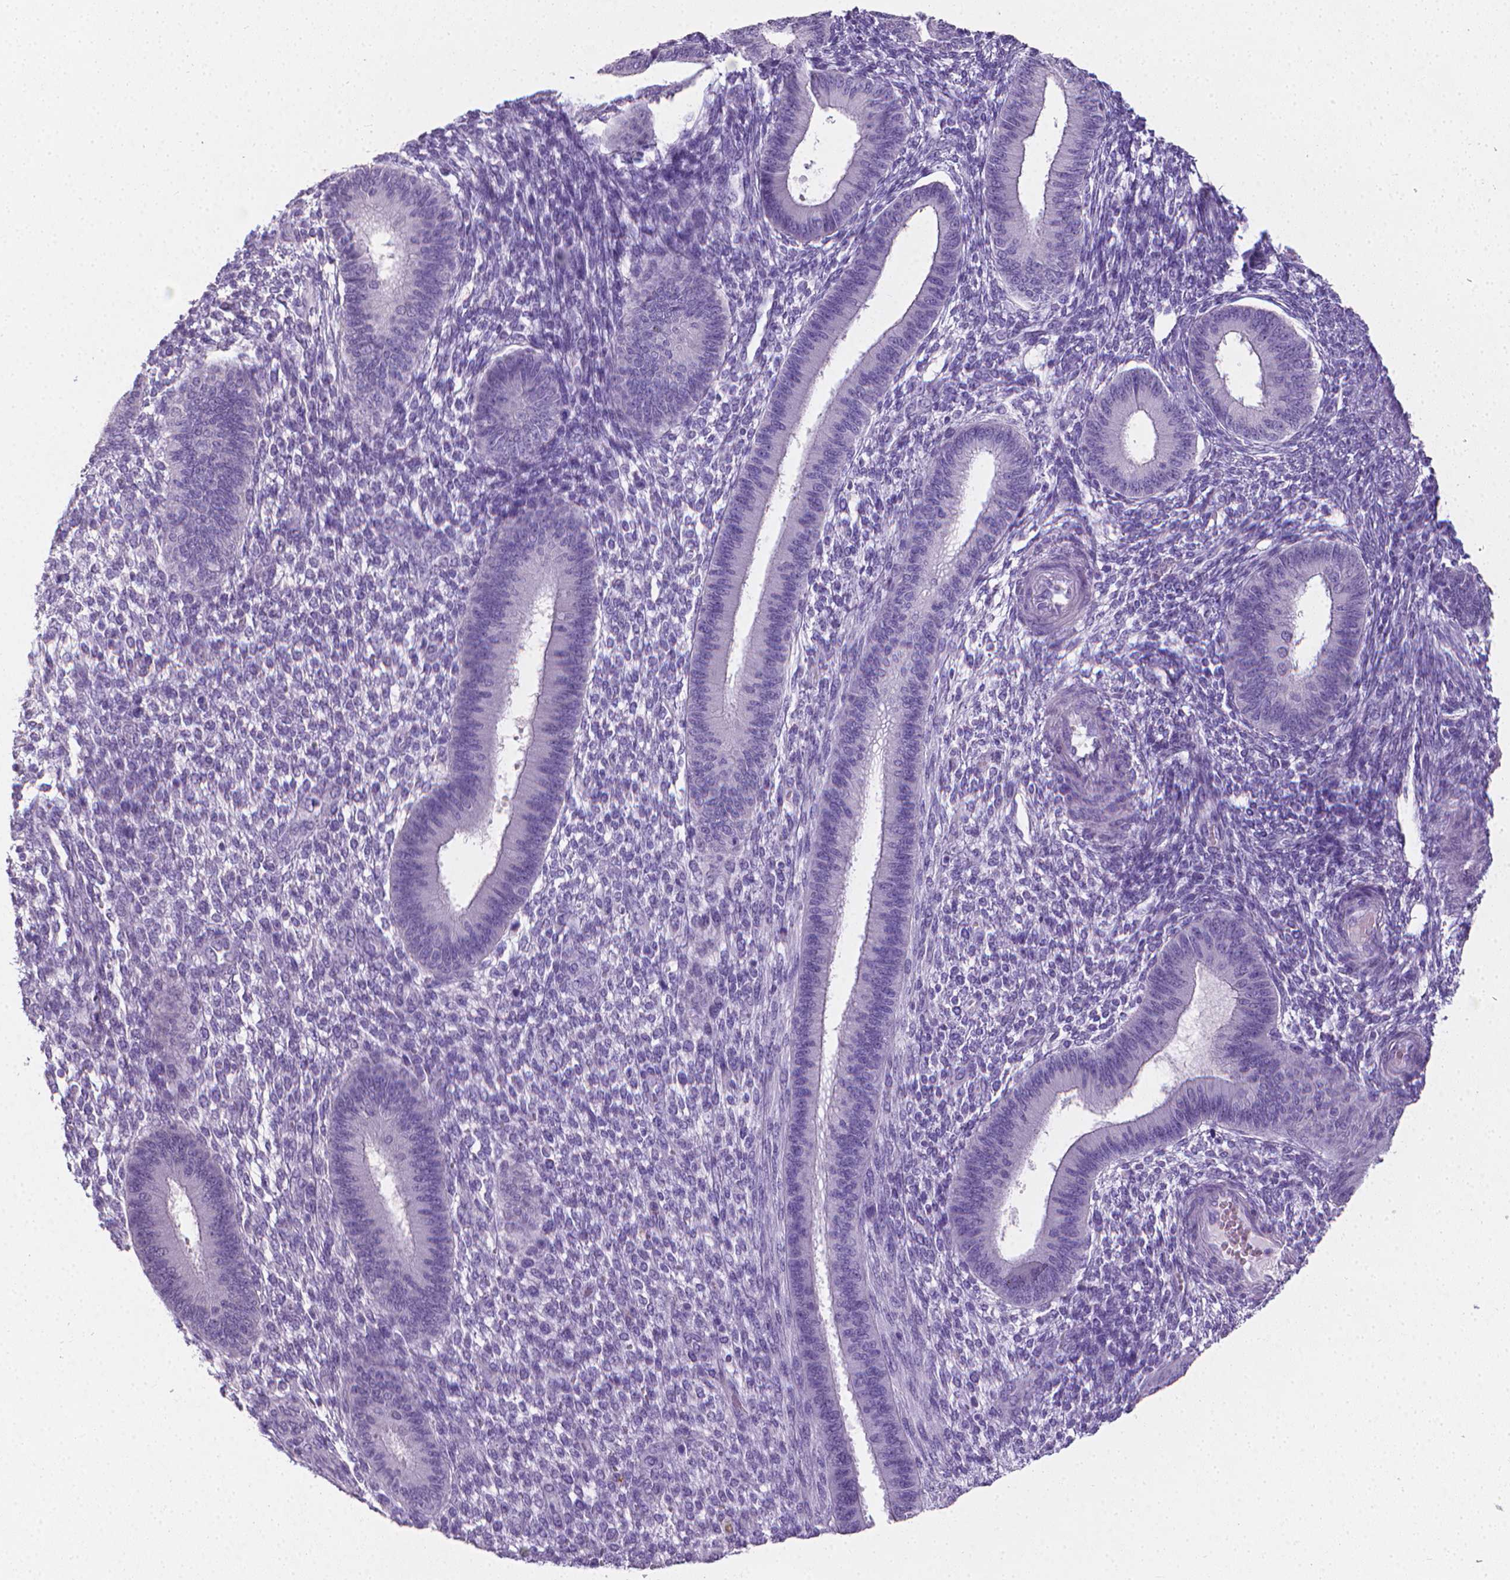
{"staining": {"intensity": "negative", "quantity": "none", "location": "none"}, "tissue": "endometrium", "cell_type": "Cells in endometrial stroma", "image_type": "normal", "snomed": [{"axis": "morphology", "description": "Normal tissue, NOS"}, {"axis": "topography", "description": "Endometrium"}], "caption": "There is no significant staining in cells in endometrial stroma of endometrium. (IHC, brightfield microscopy, high magnification).", "gene": "XPNPEP2", "patient": {"sex": "female", "age": 39}}